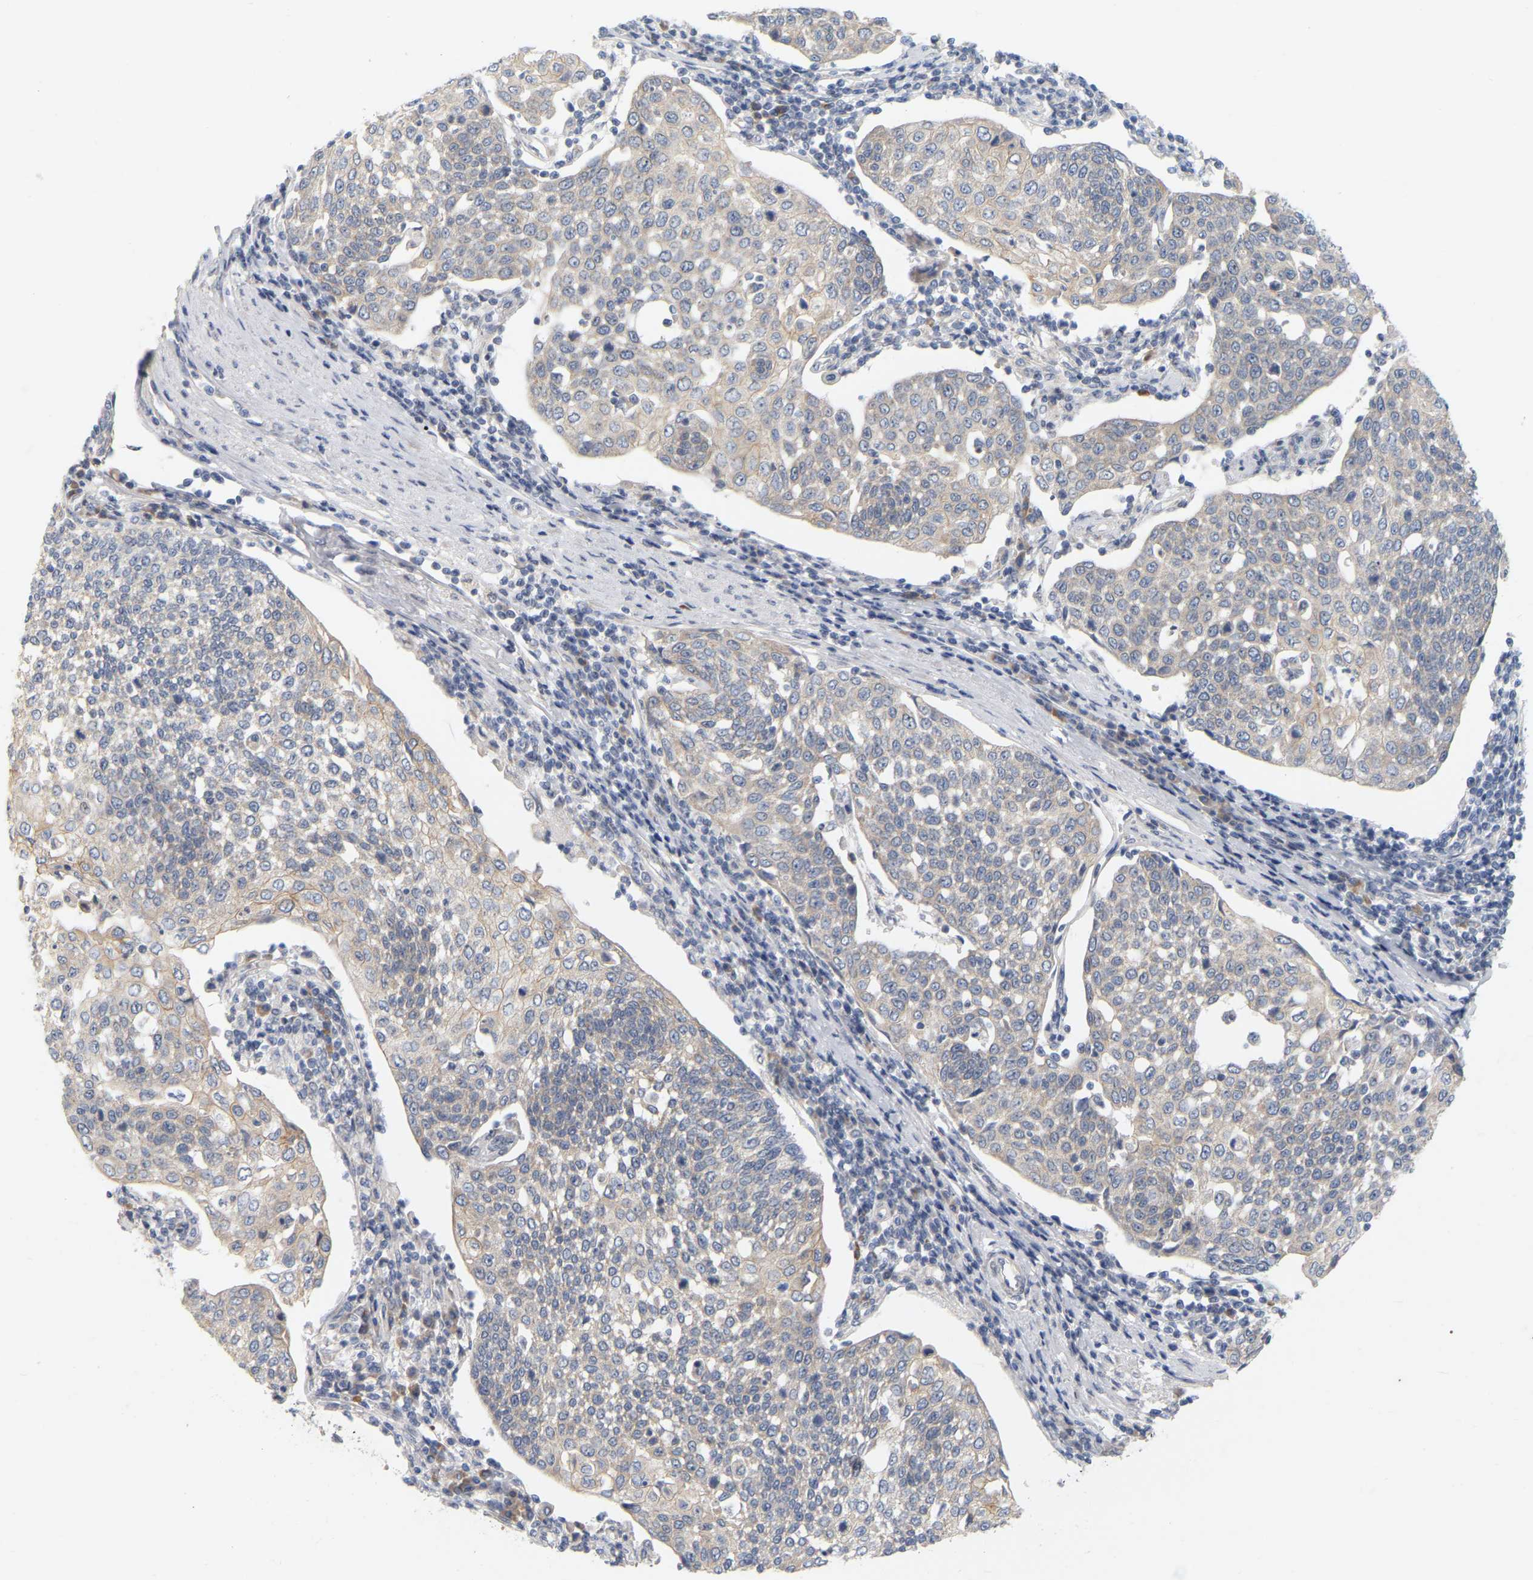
{"staining": {"intensity": "weak", "quantity": "<25%", "location": "cytoplasmic/membranous"}, "tissue": "cervical cancer", "cell_type": "Tumor cells", "image_type": "cancer", "snomed": [{"axis": "morphology", "description": "Squamous cell carcinoma, NOS"}, {"axis": "topography", "description": "Cervix"}], "caption": "A high-resolution micrograph shows IHC staining of cervical cancer, which displays no significant staining in tumor cells. The staining is performed using DAB (3,3'-diaminobenzidine) brown chromogen with nuclei counter-stained in using hematoxylin.", "gene": "MINDY4", "patient": {"sex": "female", "age": 34}}